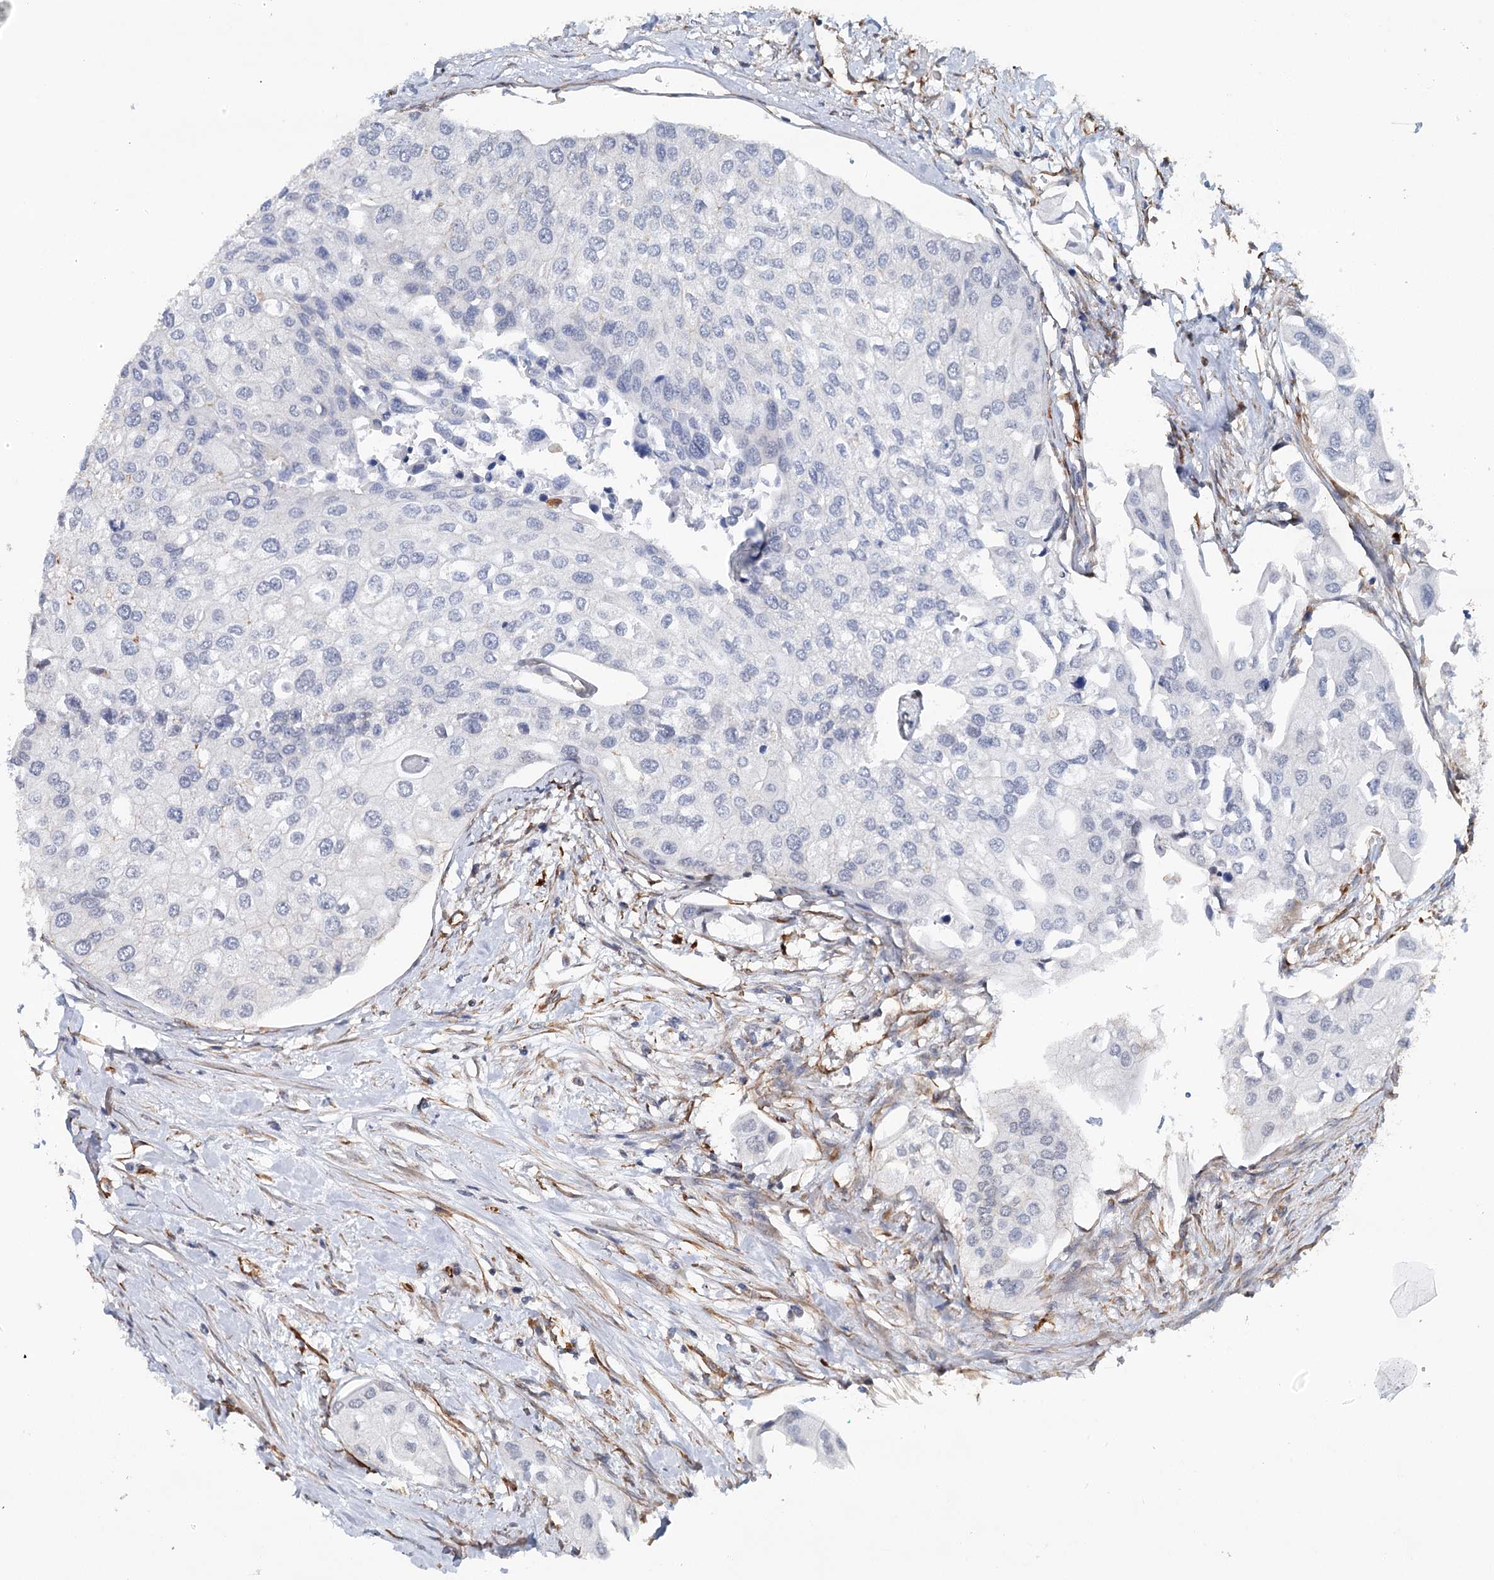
{"staining": {"intensity": "negative", "quantity": "none", "location": "none"}, "tissue": "urothelial cancer", "cell_type": "Tumor cells", "image_type": "cancer", "snomed": [{"axis": "morphology", "description": "Urothelial carcinoma, High grade"}, {"axis": "topography", "description": "Urinary bladder"}], "caption": "Tumor cells show no significant protein expression in urothelial cancer.", "gene": "SYNPO", "patient": {"sex": "male", "age": 64}}